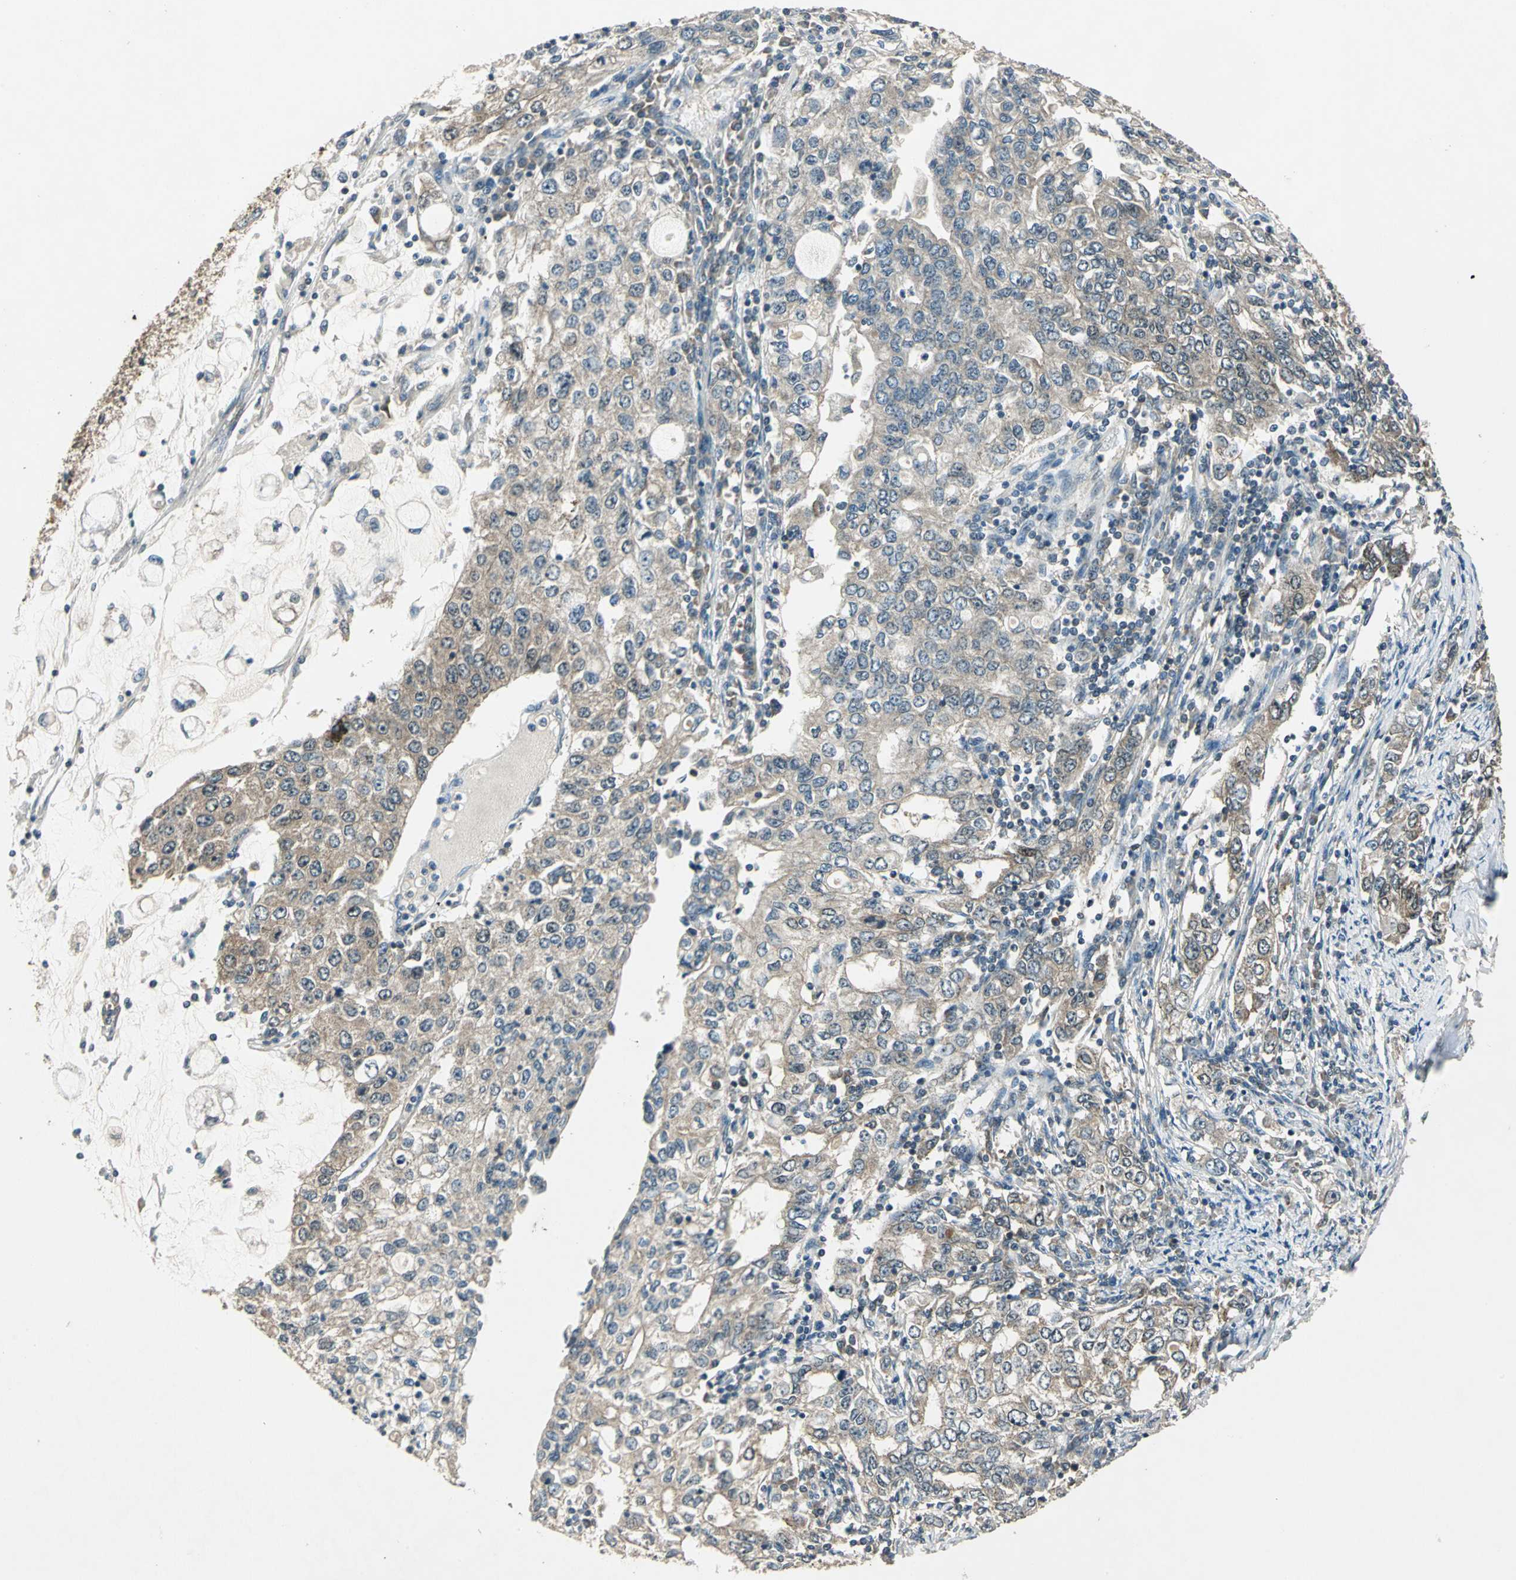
{"staining": {"intensity": "weak", "quantity": ">75%", "location": "cytoplasmic/membranous"}, "tissue": "stomach cancer", "cell_type": "Tumor cells", "image_type": "cancer", "snomed": [{"axis": "morphology", "description": "Adenocarcinoma, NOS"}, {"axis": "topography", "description": "Stomach, lower"}], "caption": "A brown stain highlights weak cytoplasmic/membranous positivity of a protein in human stomach cancer (adenocarcinoma) tumor cells.", "gene": "AHSA1", "patient": {"sex": "female", "age": 72}}